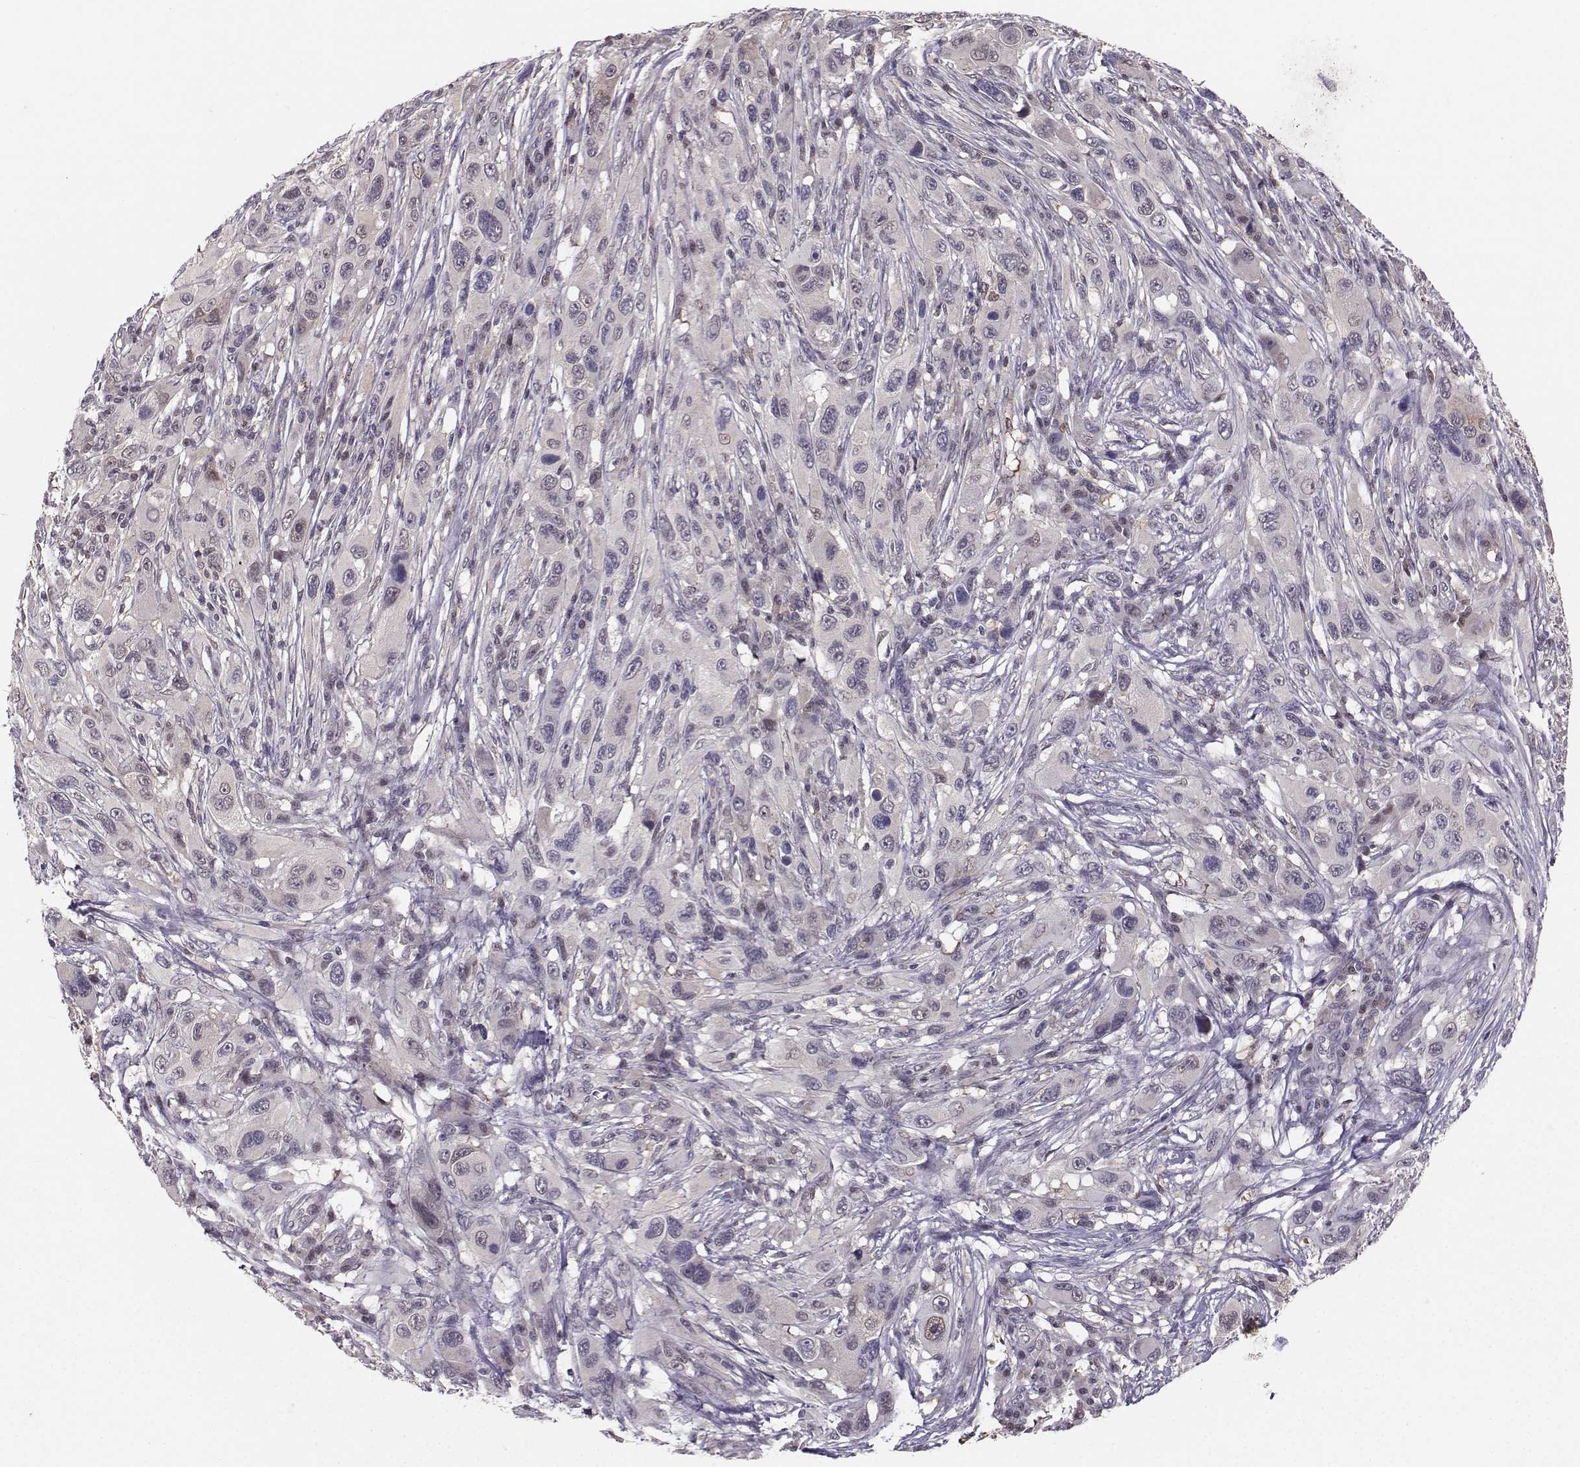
{"staining": {"intensity": "negative", "quantity": "none", "location": "none"}, "tissue": "melanoma", "cell_type": "Tumor cells", "image_type": "cancer", "snomed": [{"axis": "morphology", "description": "Malignant melanoma, NOS"}, {"axis": "topography", "description": "Skin"}], "caption": "Protein analysis of melanoma reveals no significant expression in tumor cells. (Brightfield microscopy of DAB (3,3'-diaminobenzidine) immunohistochemistry at high magnification).", "gene": "PKP2", "patient": {"sex": "male", "age": 53}}